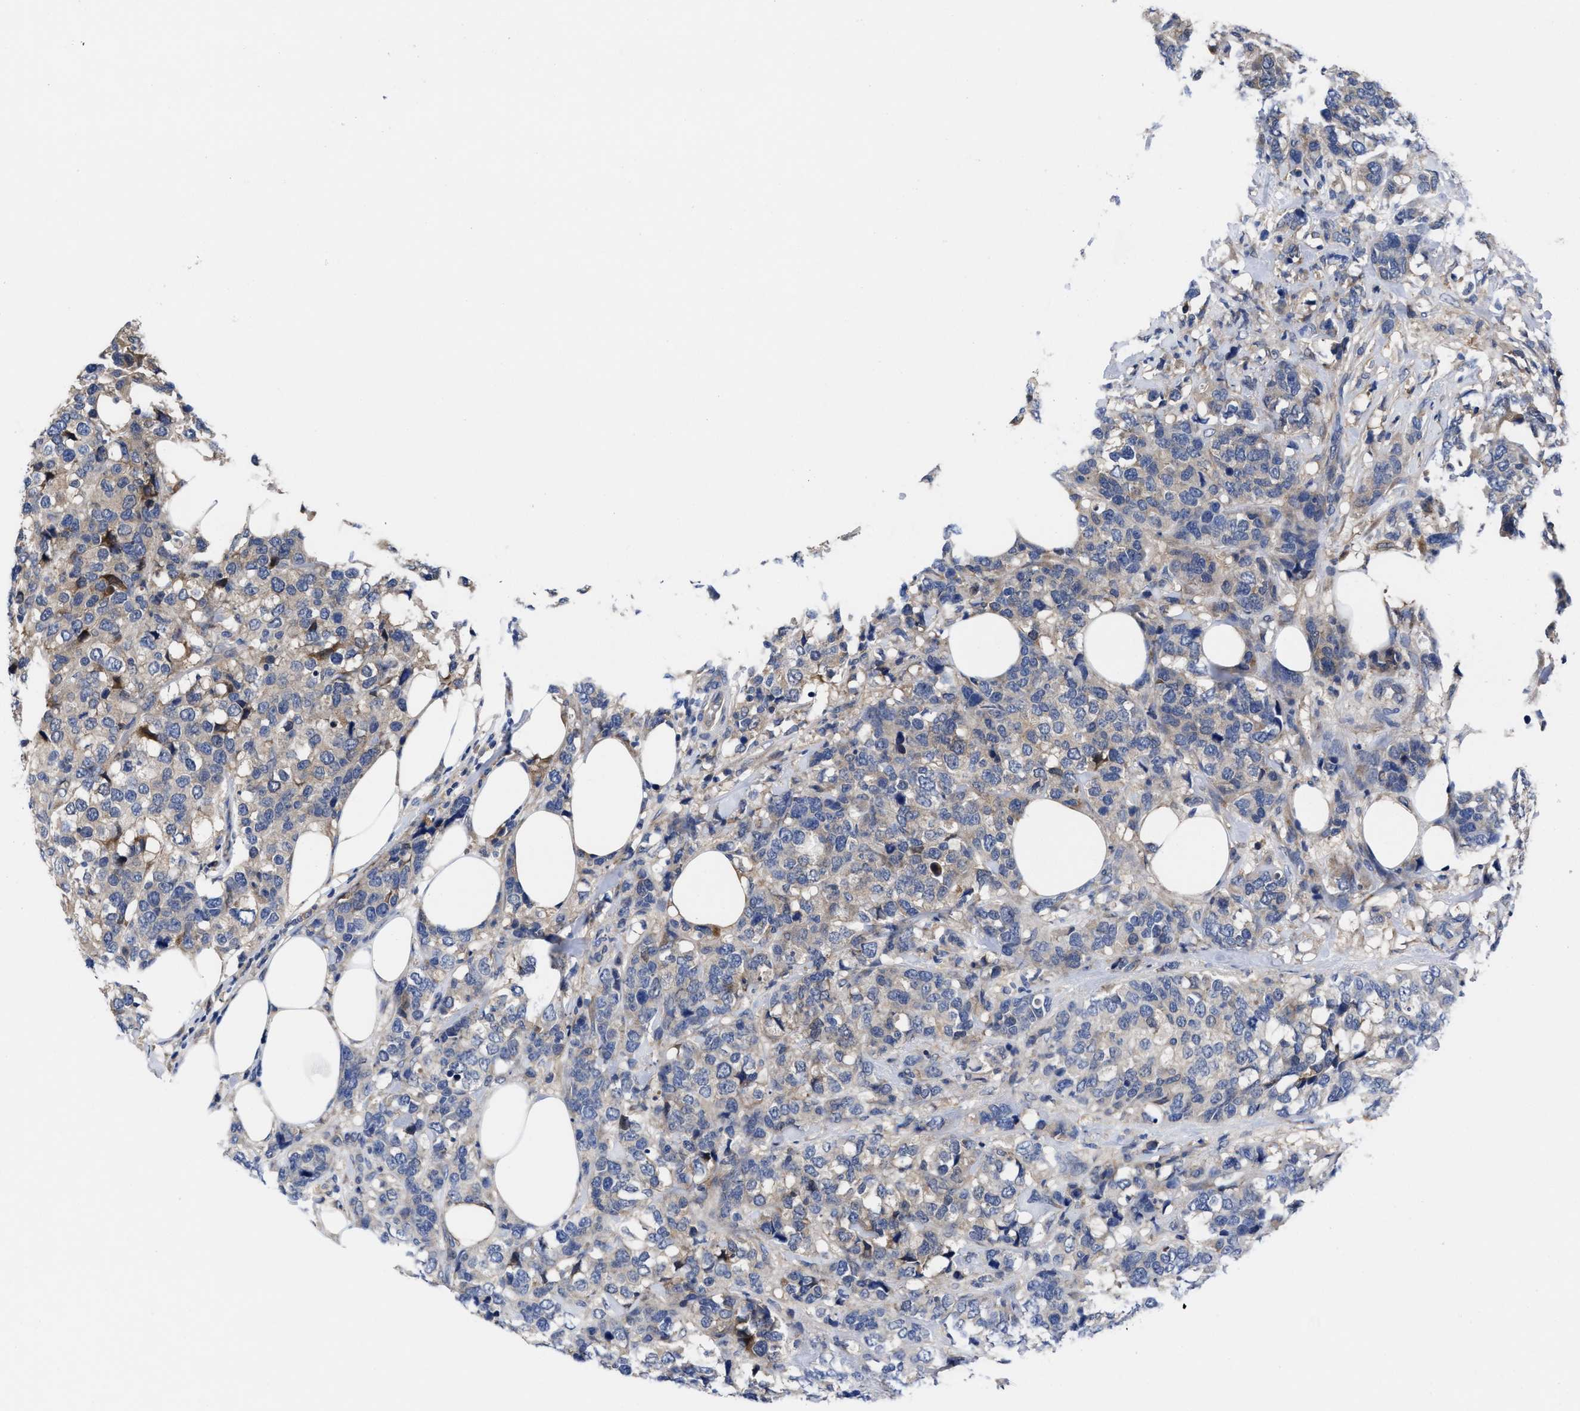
{"staining": {"intensity": "weak", "quantity": "25%-75%", "location": "cytoplasmic/membranous"}, "tissue": "breast cancer", "cell_type": "Tumor cells", "image_type": "cancer", "snomed": [{"axis": "morphology", "description": "Lobular carcinoma"}, {"axis": "topography", "description": "Breast"}], "caption": "Lobular carcinoma (breast) stained with immunohistochemistry (IHC) displays weak cytoplasmic/membranous expression in about 25%-75% of tumor cells. (DAB IHC, brown staining for protein, blue staining for nuclei).", "gene": "TXNDC17", "patient": {"sex": "female", "age": 59}}